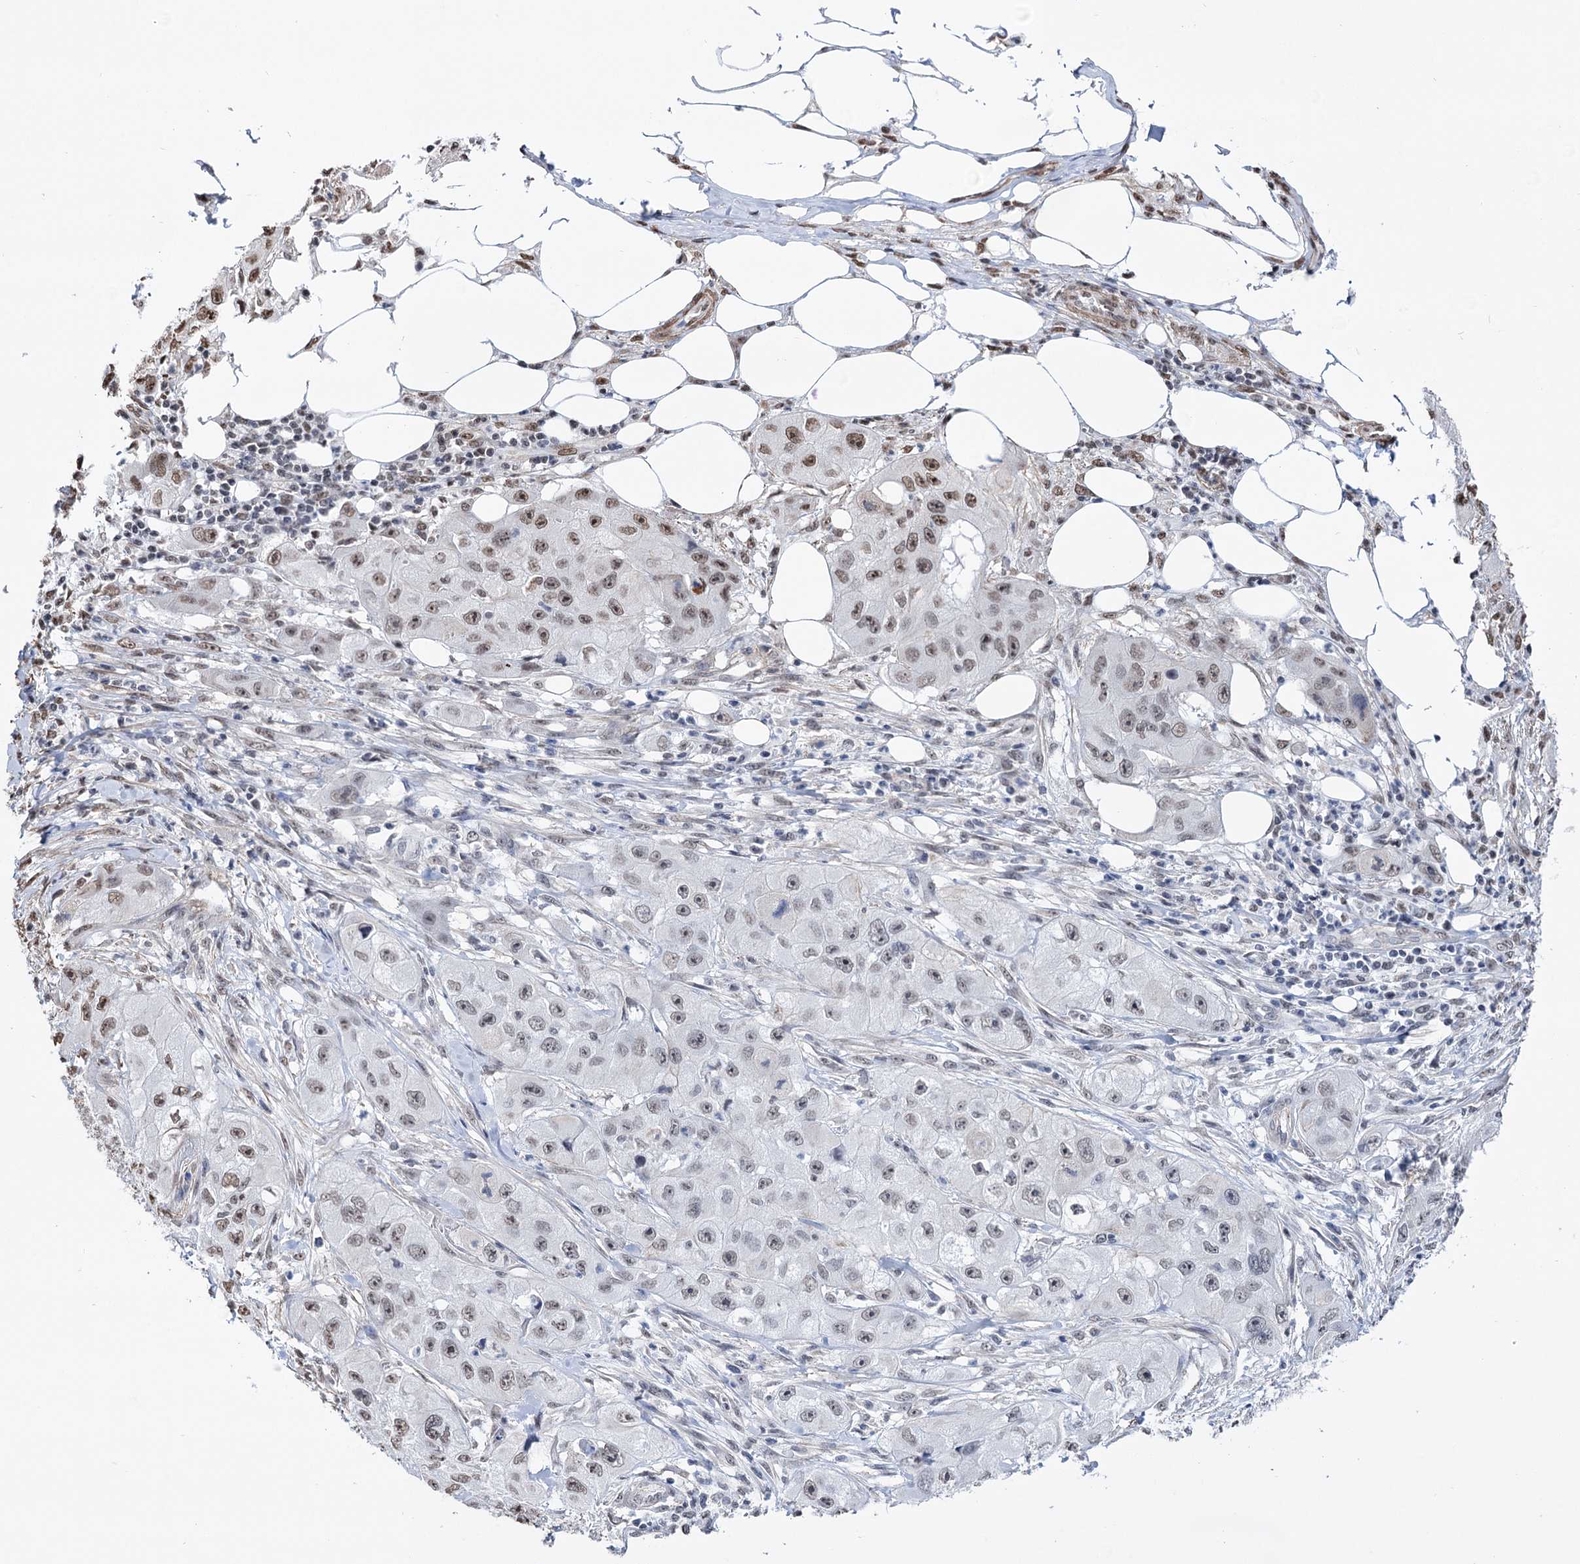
{"staining": {"intensity": "moderate", "quantity": "<25%", "location": "nuclear"}, "tissue": "skin cancer", "cell_type": "Tumor cells", "image_type": "cancer", "snomed": [{"axis": "morphology", "description": "Squamous cell carcinoma, NOS"}, {"axis": "topography", "description": "Skin"}, {"axis": "topography", "description": "Subcutis"}], "caption": "DAB (3,3'-diaminobenzidine) immunohistochemical staining of human skin cancer (squamous cell carcinoma) exhibits moderate nuclear protein positivity in approximately <25% of tumor cells. The staining was performed using DAB, with brown indicating positive protein expression. Nuclei are stained blue with hematoxylin.", "gene": "ABHD10", "patient": {"sex": "male", "age": 73}}